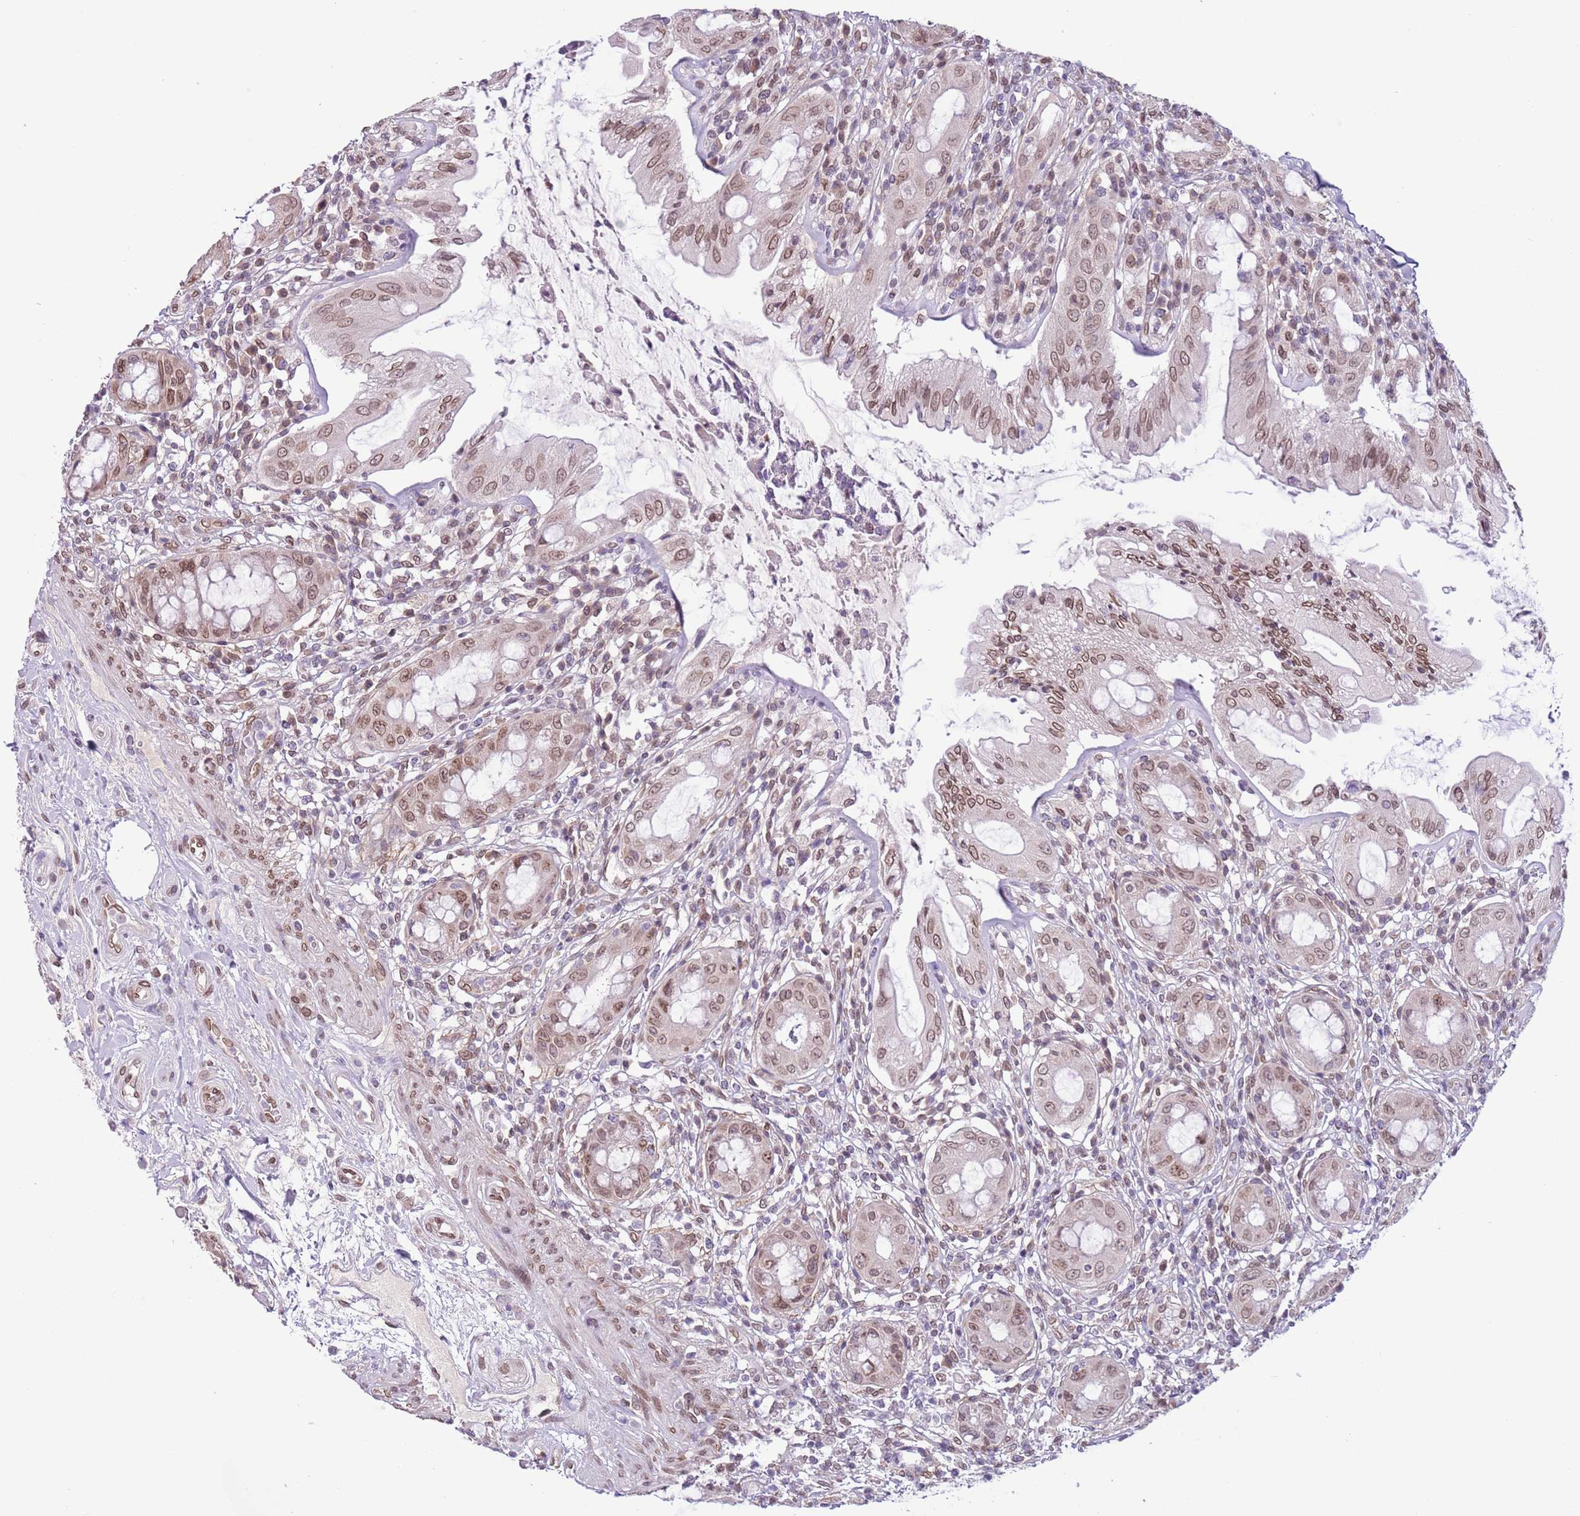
{"staining": {"intensity": "moderate", "quantity": ">75%", "location": "cytoplasmic/membranous,nuclear"}, "tissue": "rectum", "cell_type": "Glandular cells", "image_type": "normal", "snomed": [{"axis": "morphology", "description": "Normal tissue, NOS"}, {"axis": "topography", "description": "Rectum"}], "caption": "Rectum stained with a brown dye reveals moderate cytoplasmic/membranous,nuclear positive expression in about >75% of glandular cells.", "gene": "ZGLP1", "patient": {"sex": "female", "age": 57}}